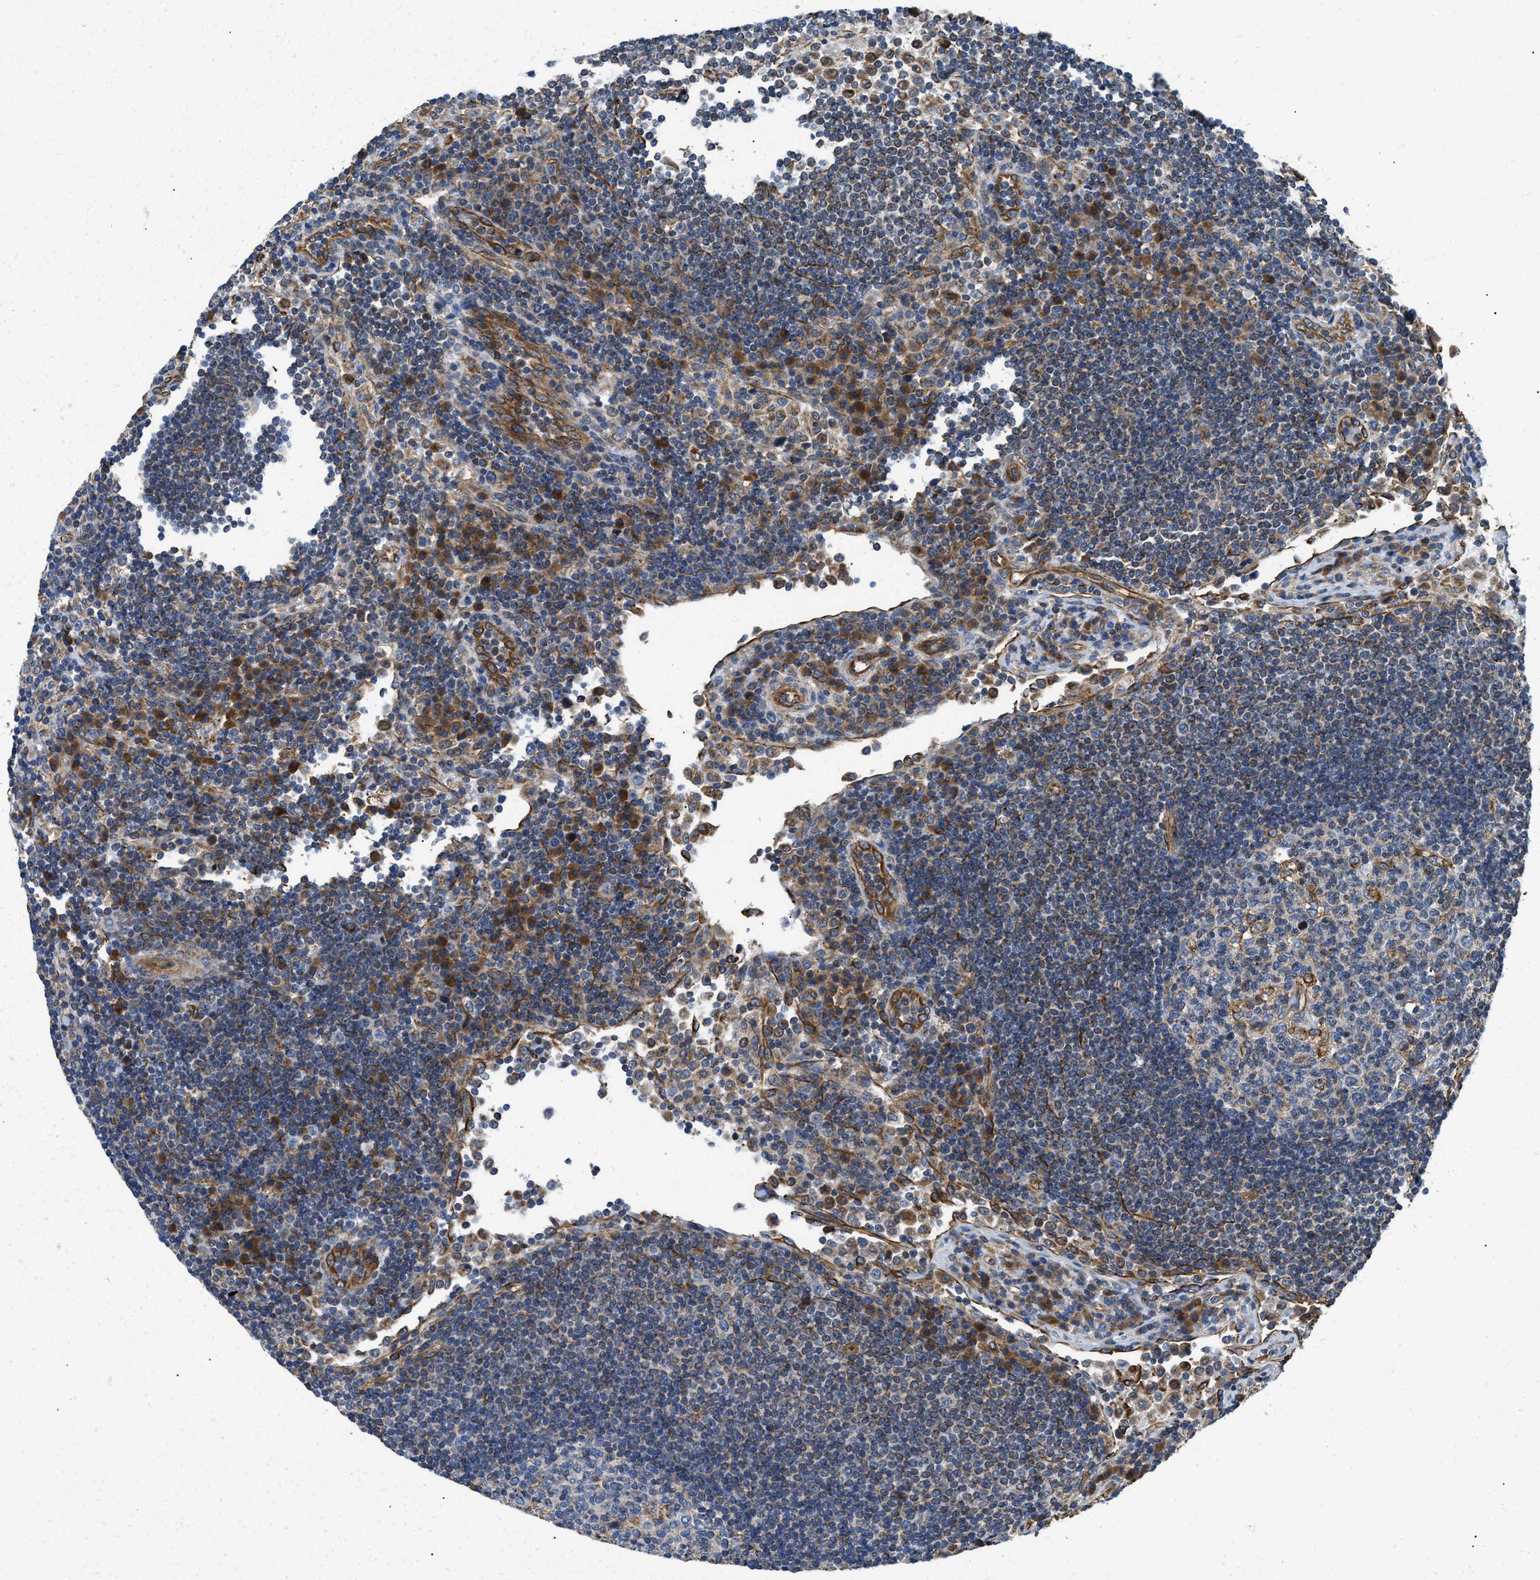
{"staining": {"intensity": "moderate", "quantity": "<25%", "location": "cytoplasmic/membranous"}, "tissue": "lymph node", "cell_type": "Germinal center cells", "image_type": "normal", "snomed": [{"axis": "morphology", "description": "Normal tissue, NOS"}, {"axis": "topography", "description": "Lymph node"}], "caption": "This photomicrograph reveals immunohistochemistry staining of benign human lymph node, with low moderate cytoplasmic/membranous expression in approximately <25% of germinal center cells.", "gene": "HSD17B12", "patient": {"sex": "female", "age": 53}}